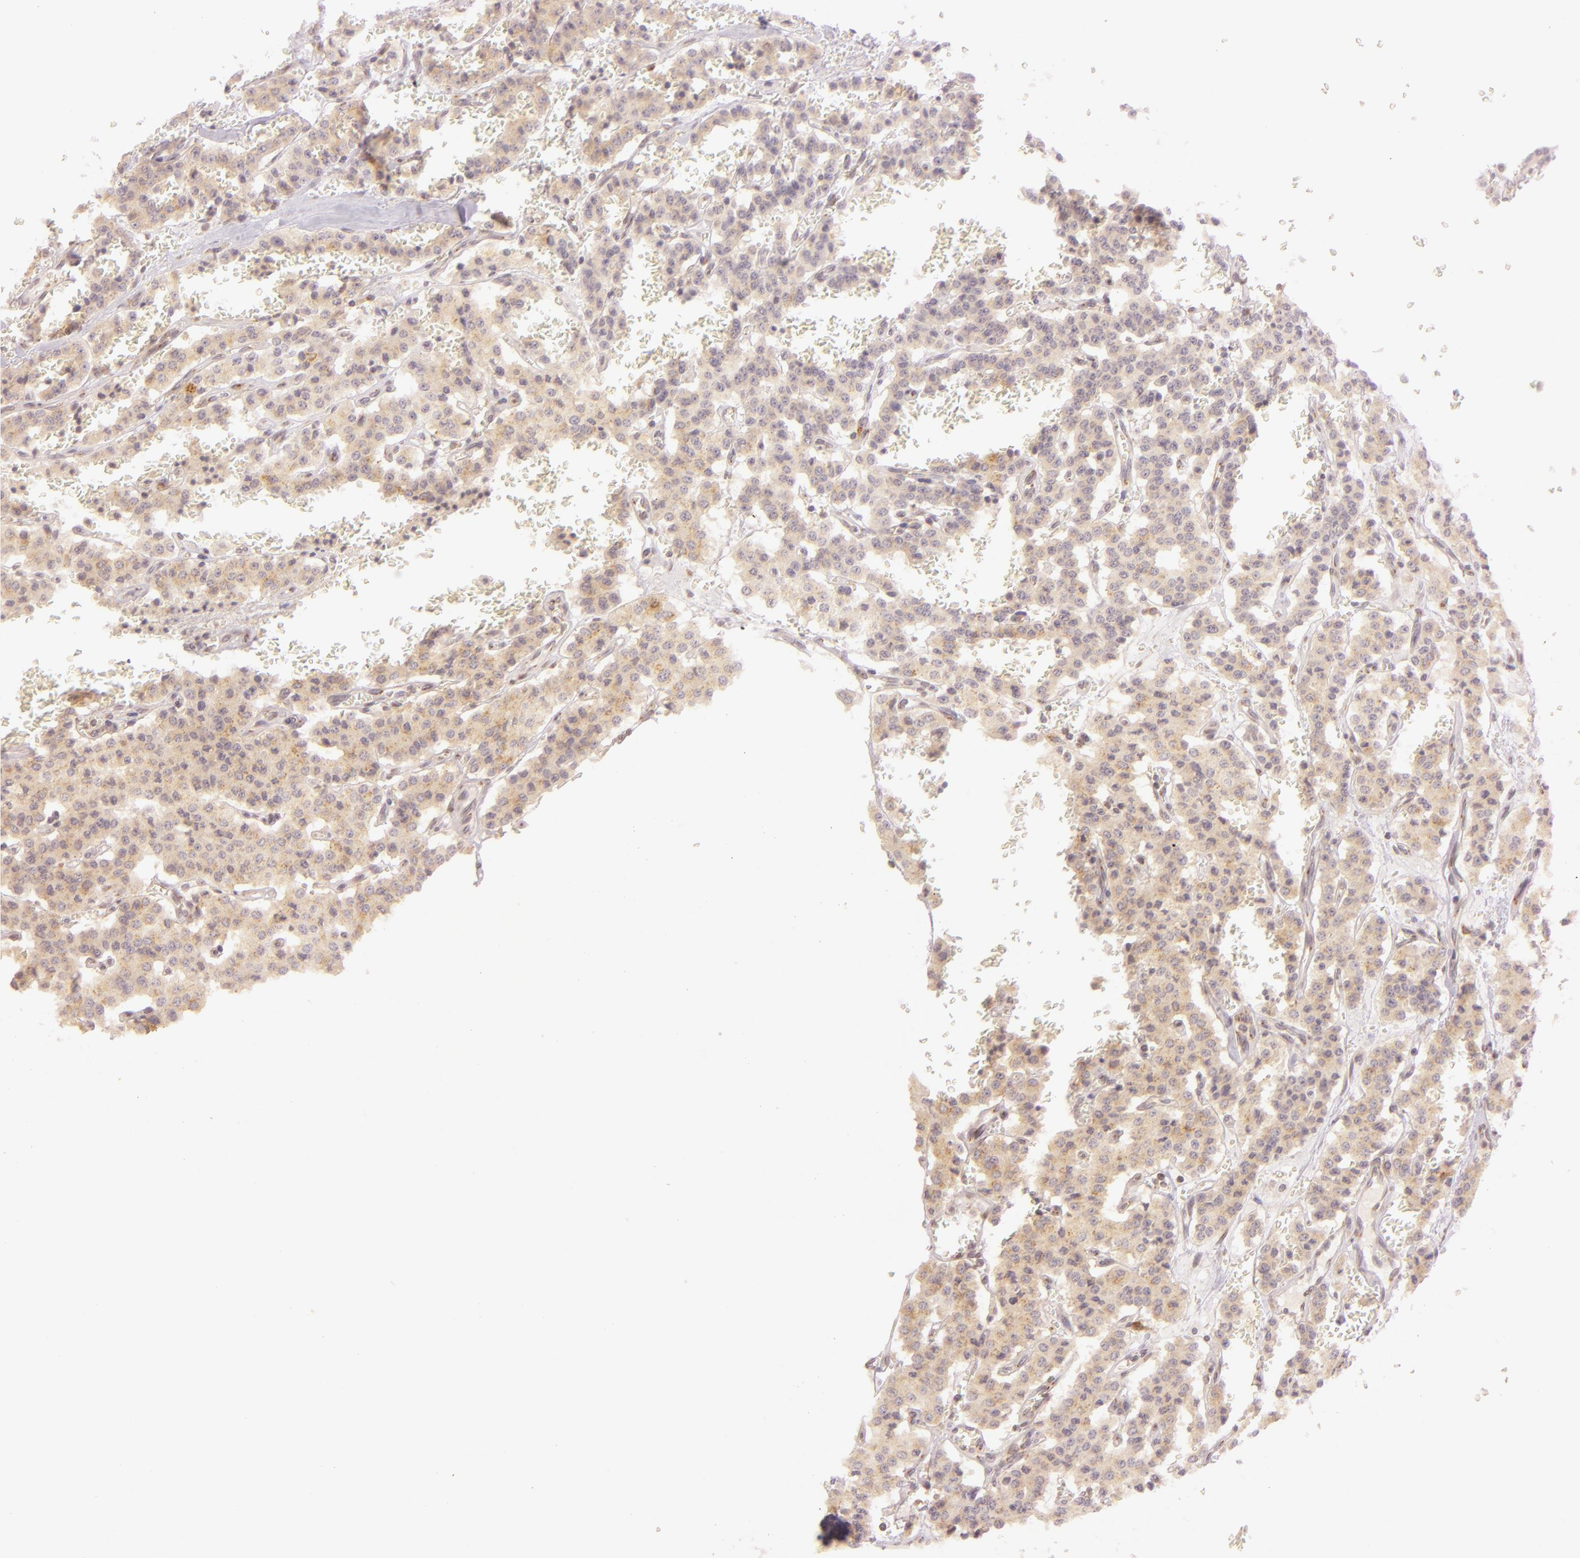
{"staining": {"intensity": "moderate", "quantity": ">75%", "location": "cytoplasmic/membranous"}, "tissue": "carcinoid", "cell_type": "Tumor cells", "image_type": "cancer", "snomed": [{"axis": "morphology", "description": "Carcinoid, malignant, NOS"}, {"axis": "topography", "description": "Bronchus"}], "caption": "This is an image of IHC staining of carcinoid, which shows moderate staining in the cytoplasmic/membranous of tumor cells.", "gene": "LGMN", "patient": {"sex": "male", "age": 55}}